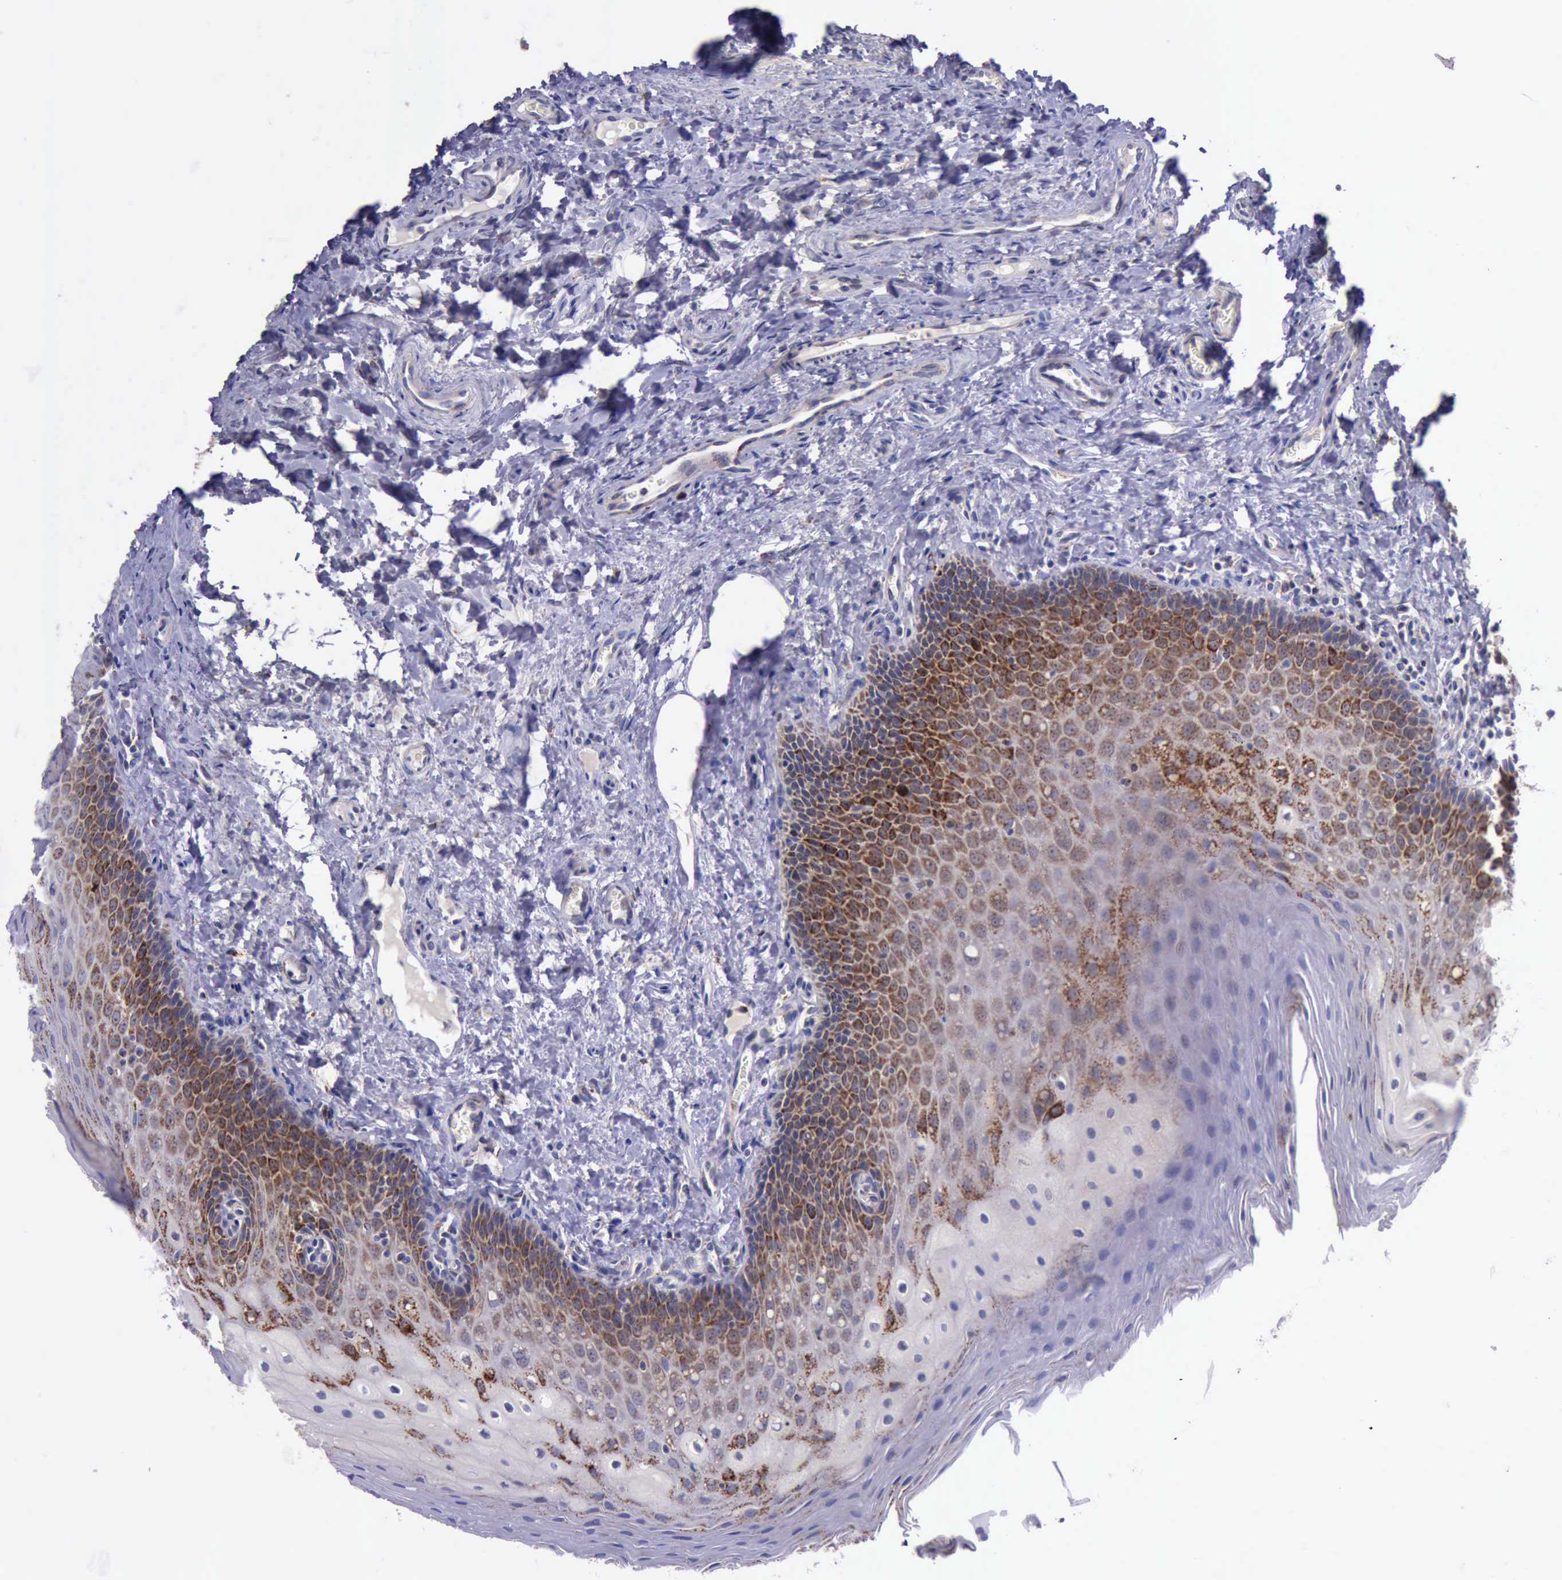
{"staining": {"intensity": "strong", "quantity": "25%-75%", "location": "cytoplasmic/membranous"}, "tissue": "oral mucosa", "cell_type": "Squamous epithelial cells", "image_type": "normal", "snomed": [{"axis": "morphology", "description": "Normal tissue, NOS"}, {"axis": "topography", "description": "Oral tissue"}], "caption": "Oral mucosa stained with a protein marker reveals strong staining in squamous epithelial cells.", "gene": "TXN2", "patient": {"sex": "male", "age": 20}}